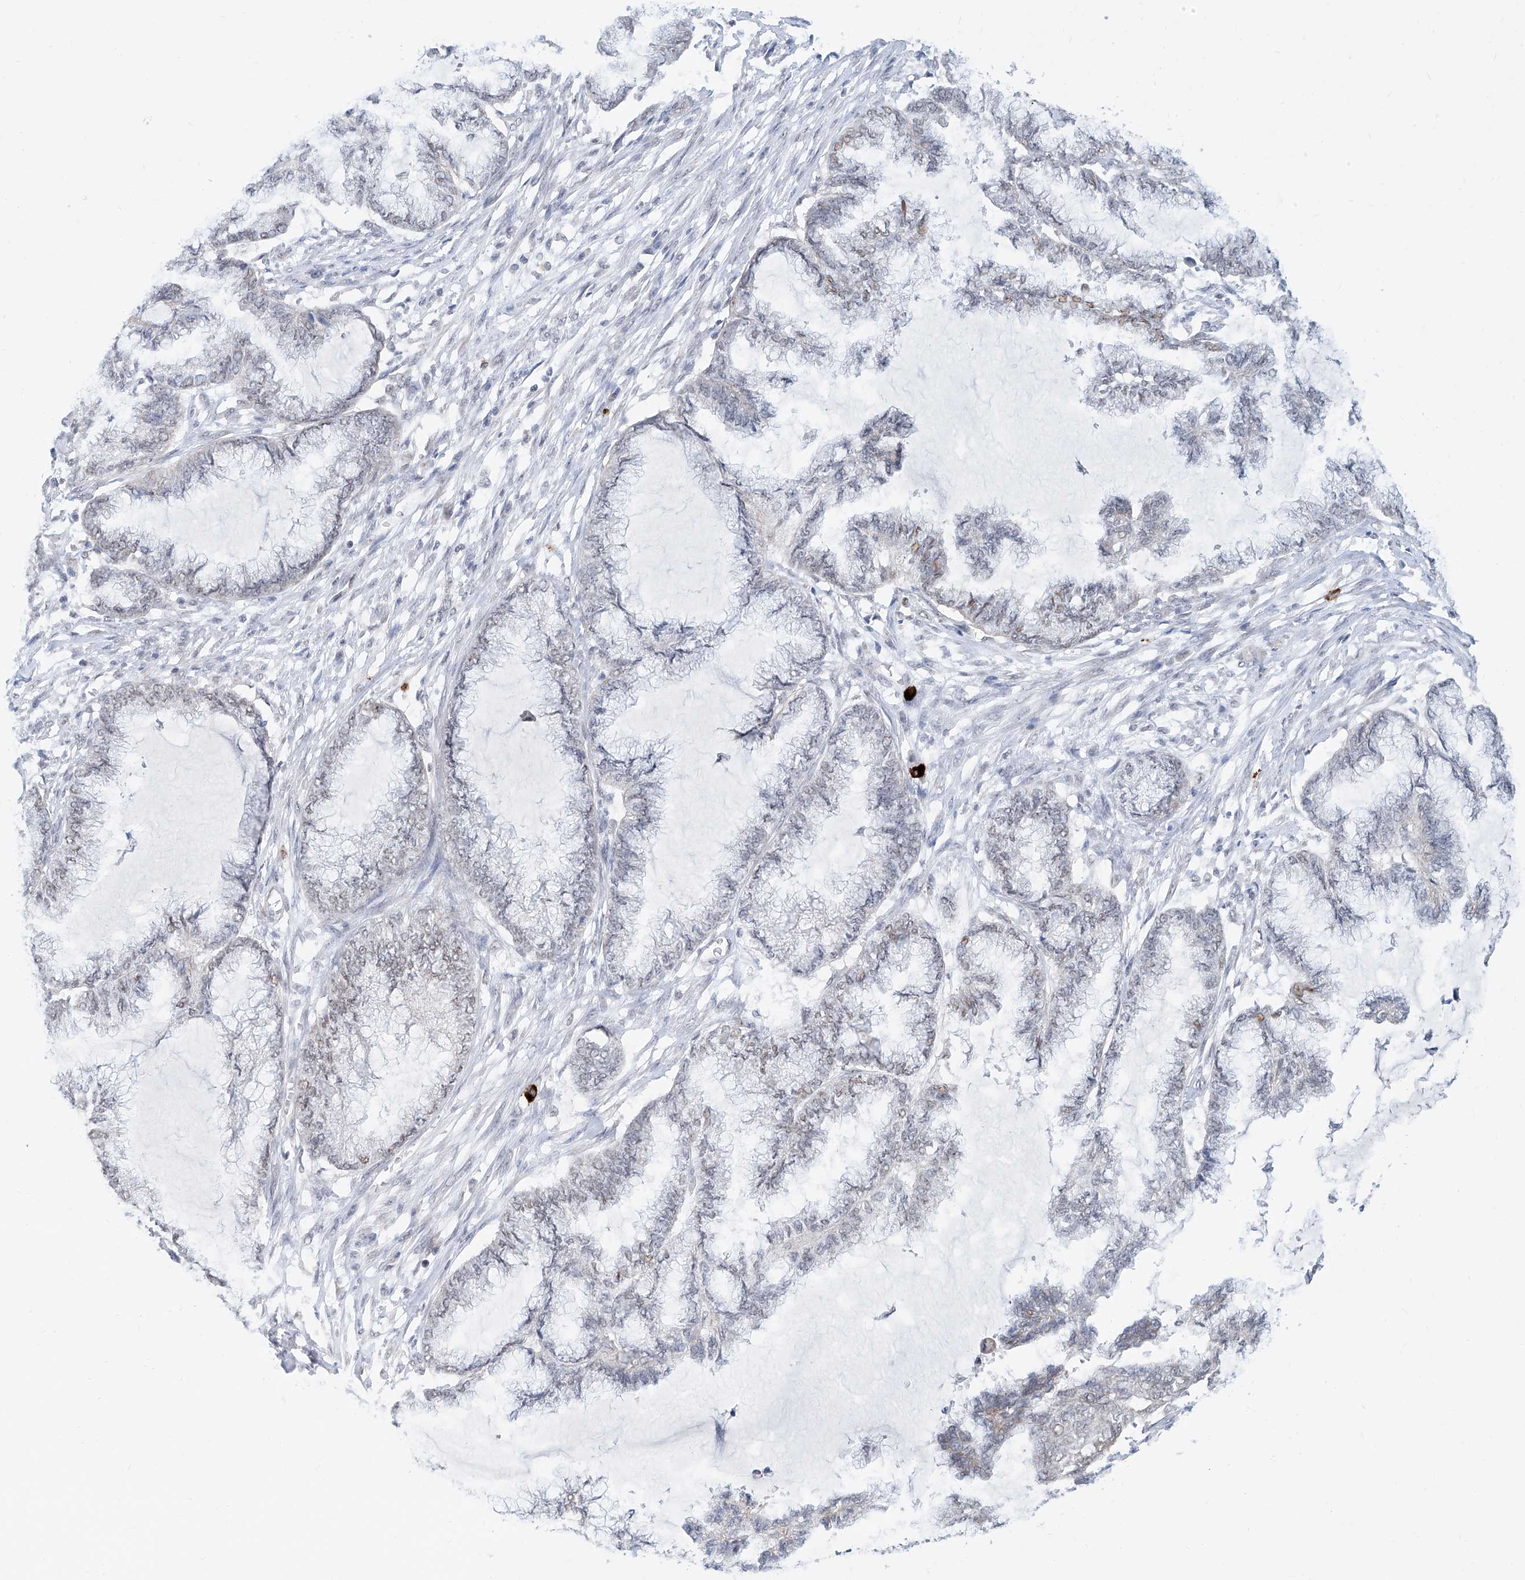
{"staining": {"intensity": "weak", "quantity": "<25%", "location": "nuclear"}, "tissue": "endometrial cancer", "cell_type": "Tumor cells", "image_type": "cancer", "snomed": [{"axis": "morphology", "description": "Adenocarcinoma, NOS"}, {"axis": "topography", "description": "Endometrium"}], "caption": "The immunohistochemistry (IHC) histopathology image has no significant positivity in tumor cells of endometrial adenocarcinoma tissue.", "gene": "SDE2", "patient": {"sex": "female", "age": 86}}